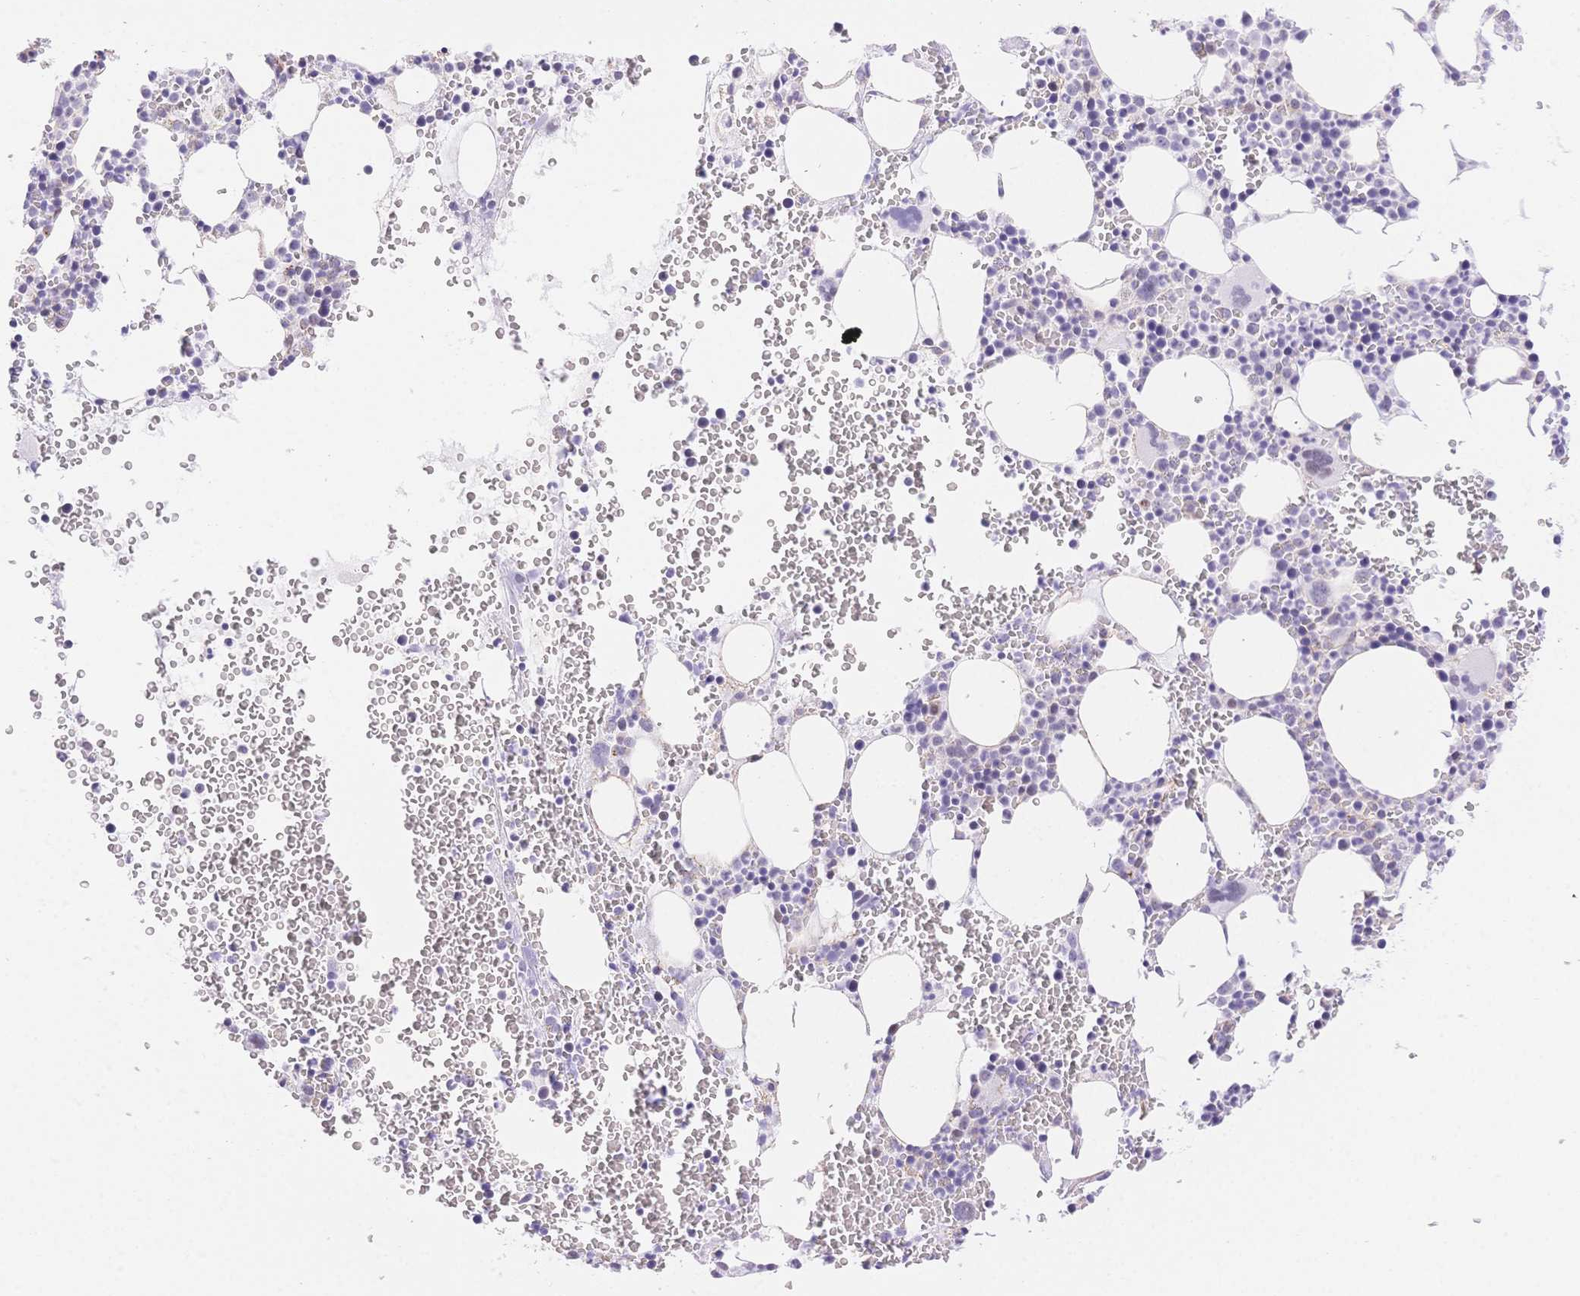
{"staining": {"intensity": "negative", "quantity": "none", "location": "none"}, "tissue": "bone marrow", "cell_type": "Hematopoietic cells", "image_type": "normal", "snomed": [{"axis": "morphology", "description": "Normal tissue, NOS"}, {"axis": "topography", "description": "Bone marrow"}], "caption": "The photomicrograph displays no staining of hematopoietic cells in unremarkable bone marrow. The staining is performed using DAB (3,3'-diaminobenzidine) brown chromogen with nuclei counter-stained in using hematoxylin.", "gene": "PDZD2", "patient": {"sex": "male", "age": 82}}